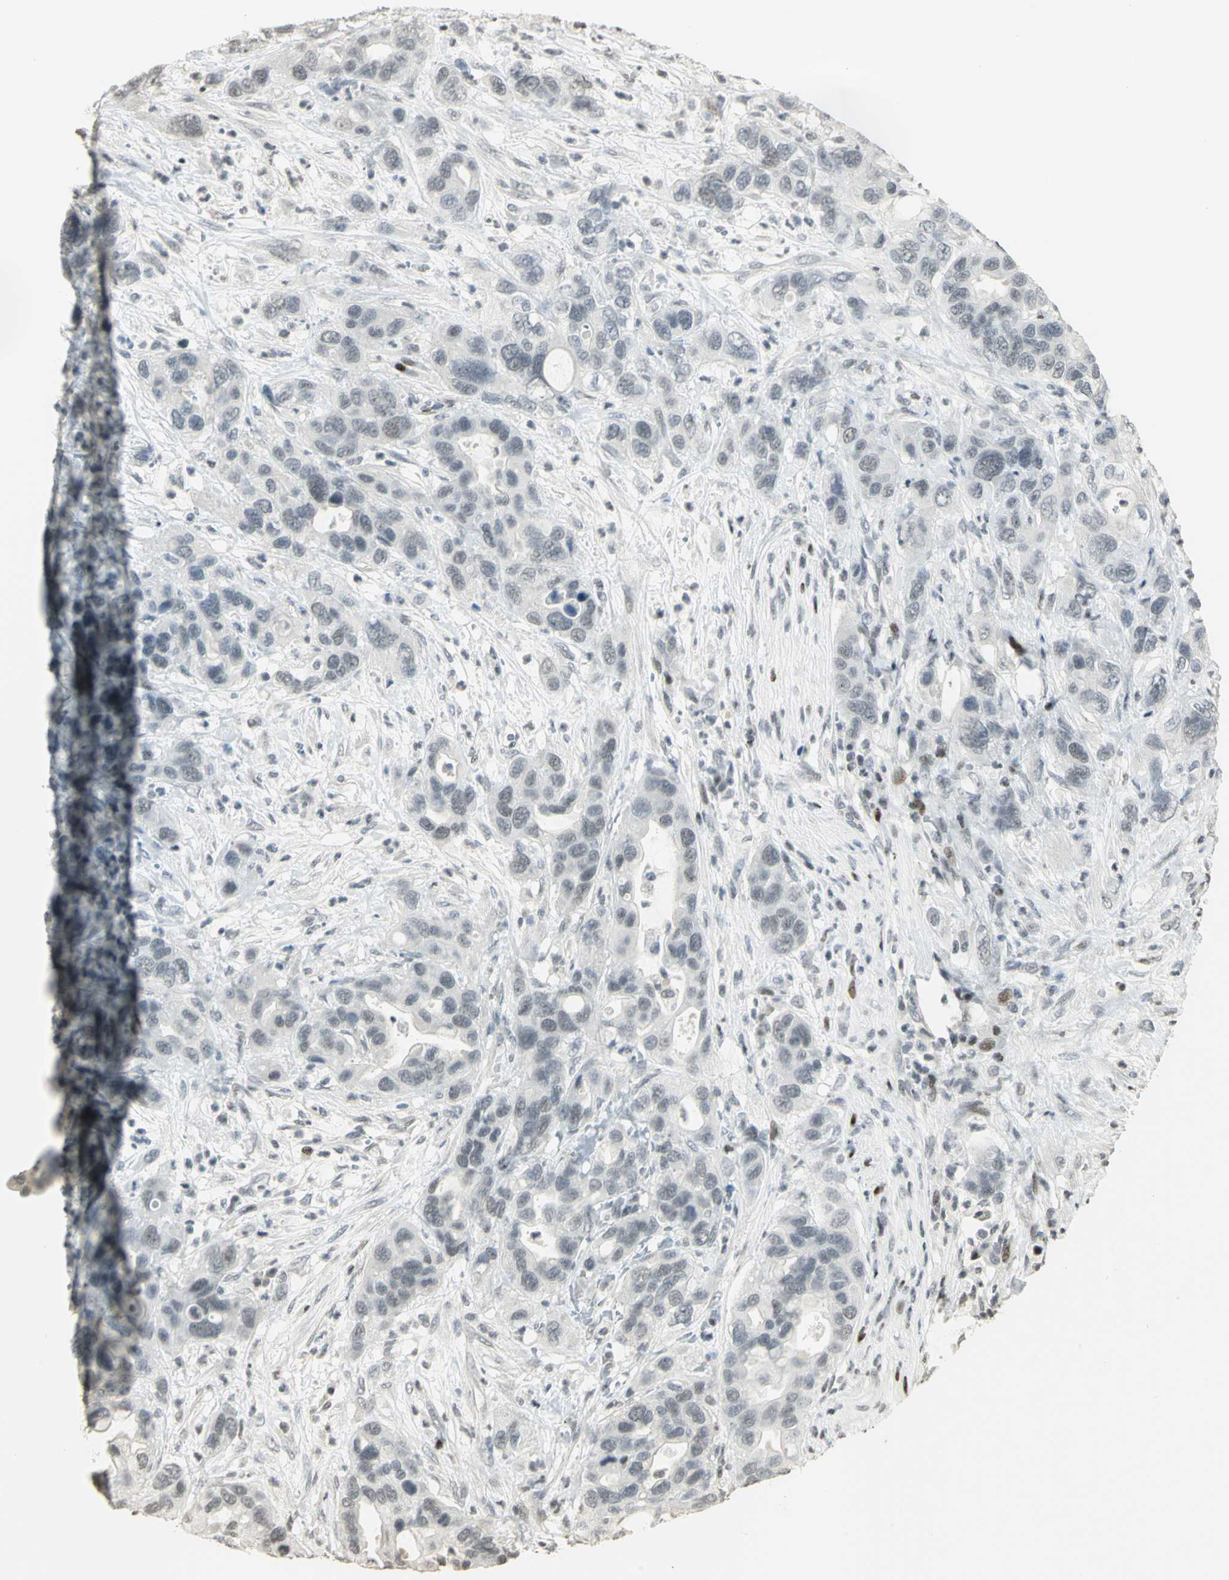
{"staining": {"intensity": "negative", "quantity": "none", "location": "none"}, "tissue": "pancreatic cancer", "cell_type": "Tumor cells", "image_type": "cancer", "snomed": [{"axis": "morphology", "description": "Adenocarcinoma, NOS"}, {"axis": "topography", "description": "Pancreas"}], "caption": "An IHC image of pancreatic cancer (adenocarcinoma) is shown. There is no staining in tumor cells of pancreatic cancer (adenocarcinoma). (Immunohistochemistry, brightfield microscopy, high magnification).", "gene": "KDM1A", "patient": {"sex": "female", "age": 71}}